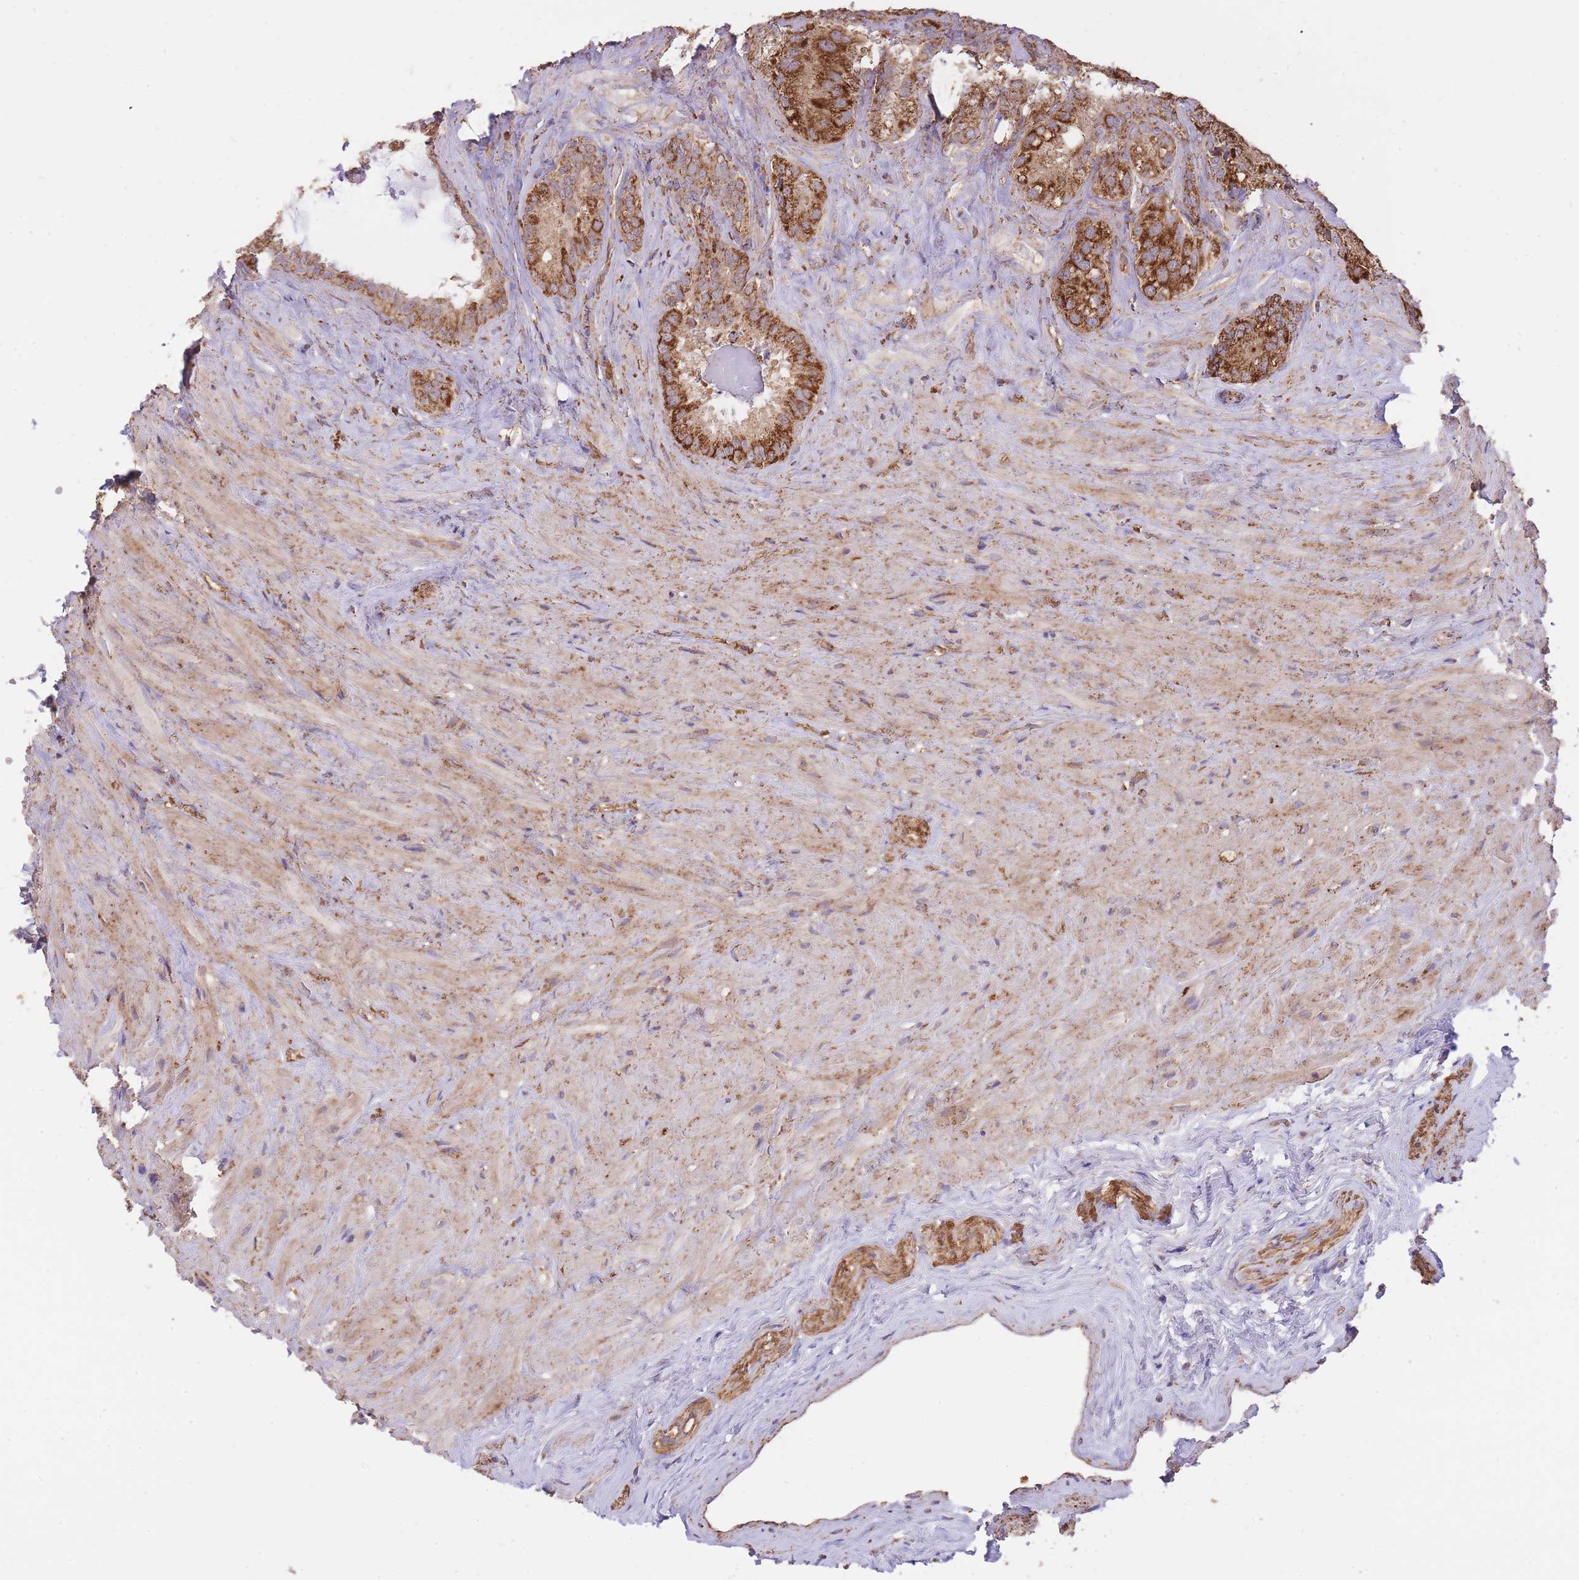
{"staining": {"intensity": "strong", "quantity": ">75%", "location": "cytoplasmic/membranous"}, "tissue": "seminal vesicle", "cell_type": "Glandular cells", "image_type": "normal", "snomed": [{"axis": "morphology", "description": "Normal tissue, NOS"}, {"axis": "topography", "description": "Seminal veicle"}], "caption": "Immunohistochemical staining of normal seminal vesicle demonstrates >75% levels of strong cytoplasmic/membranous protein positivity in about >75% of glandular cells.", "gene": "PREP", "patient": {"sex": "male", "age": 62}}